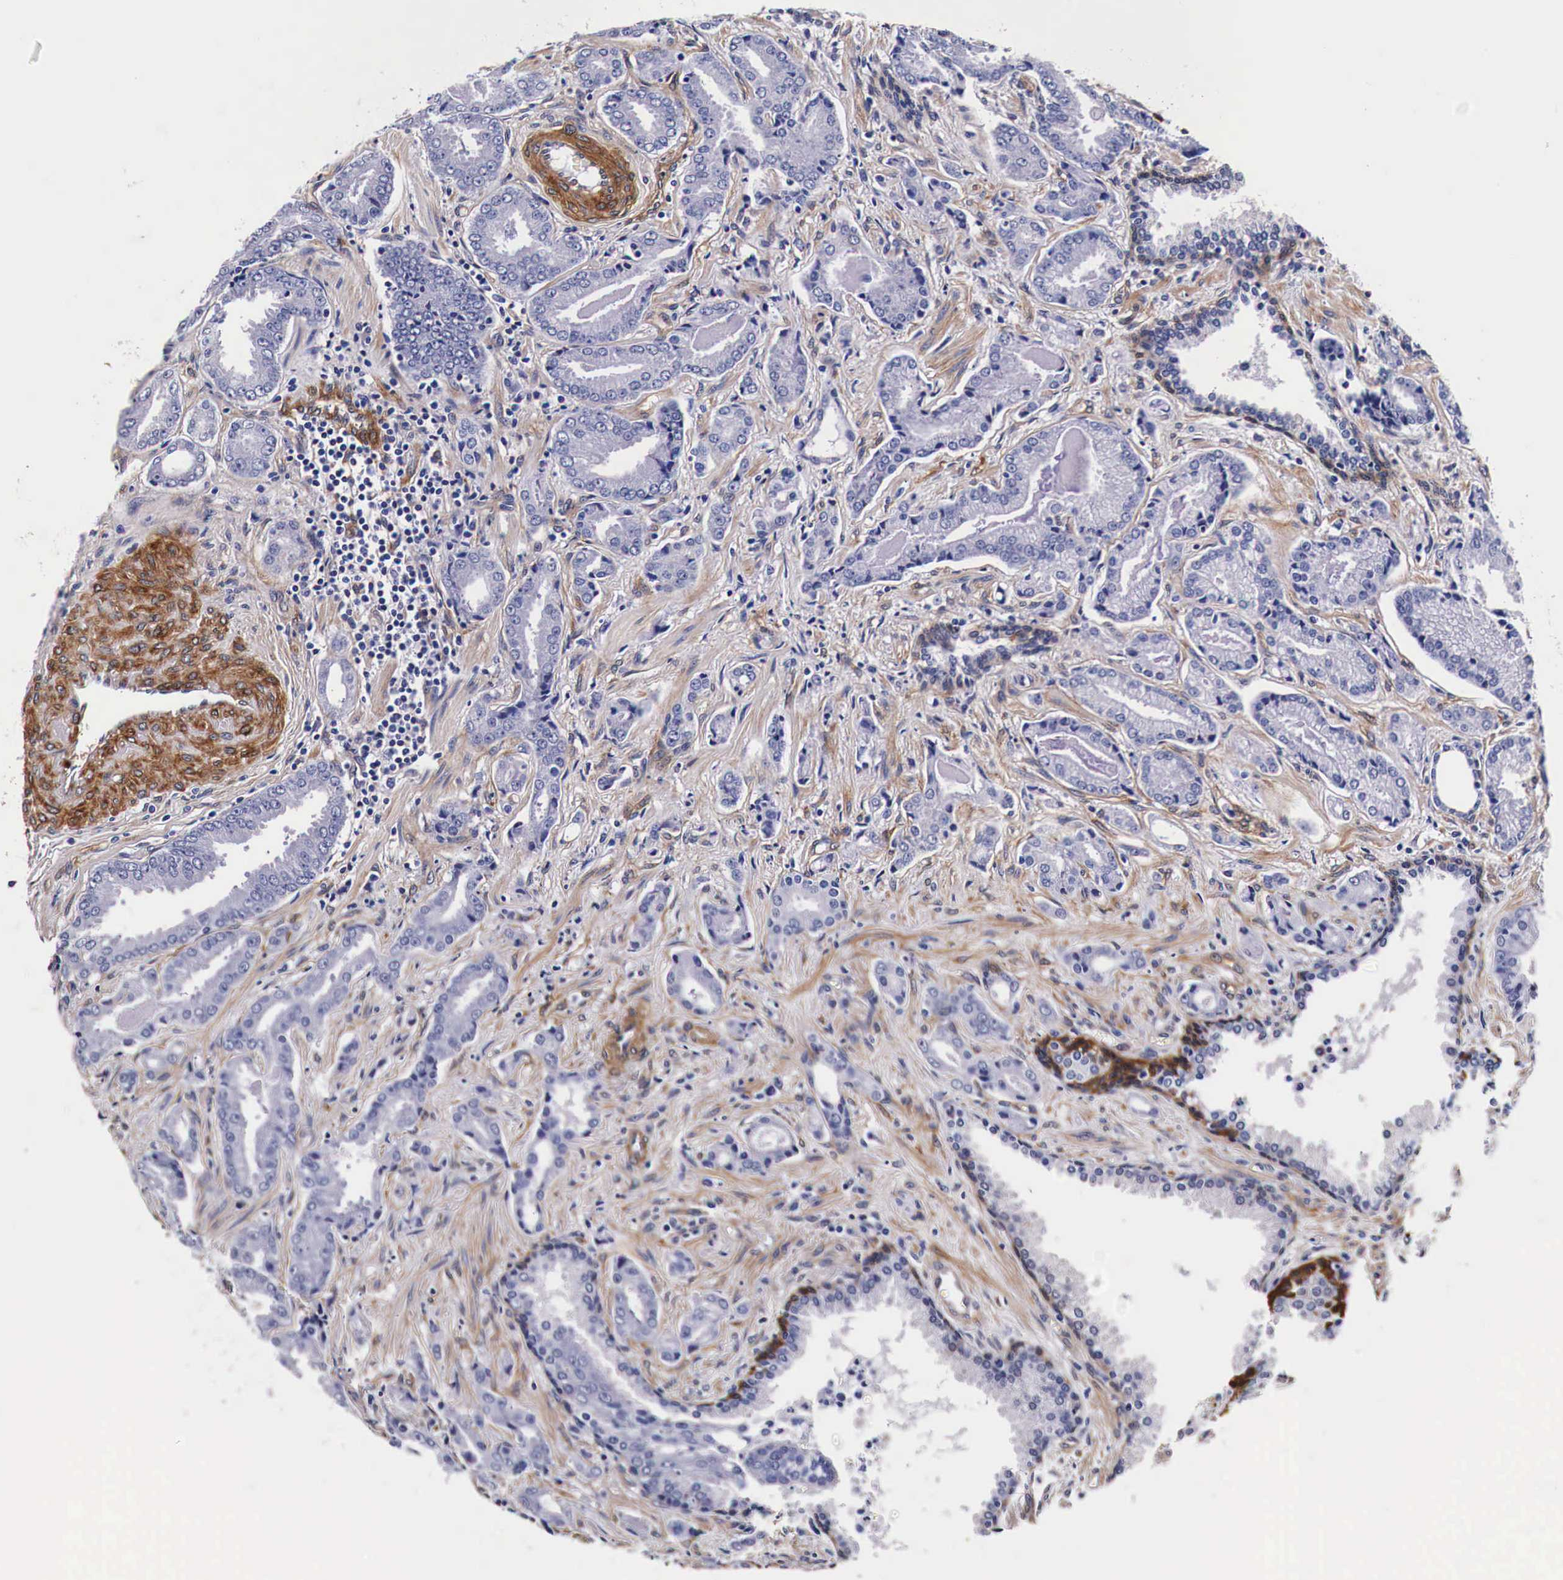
{"staining": {"intensity": "negative", "quantity": "none", "location": "none"}, "tissue": "prostate cancer", "cell_type": "Tumor cells", "image_type": "cancer", "snomed": [{"axis": "morphology", "description": "Adenocarcinoma, Low grade"}, {"axis": "topography", "description": "Prostate"}], "caption": "Immunohistochemistry (IHC) micrograph of human prostate low-grade adenocarcinoma stained for a protein (brown), which shows no positivity in tumor cells. (DAB immunohistochemistry with hematoxylin counter stain).", "gene": "HSPB1", "patient": {"sex": "male", "age": 65}}